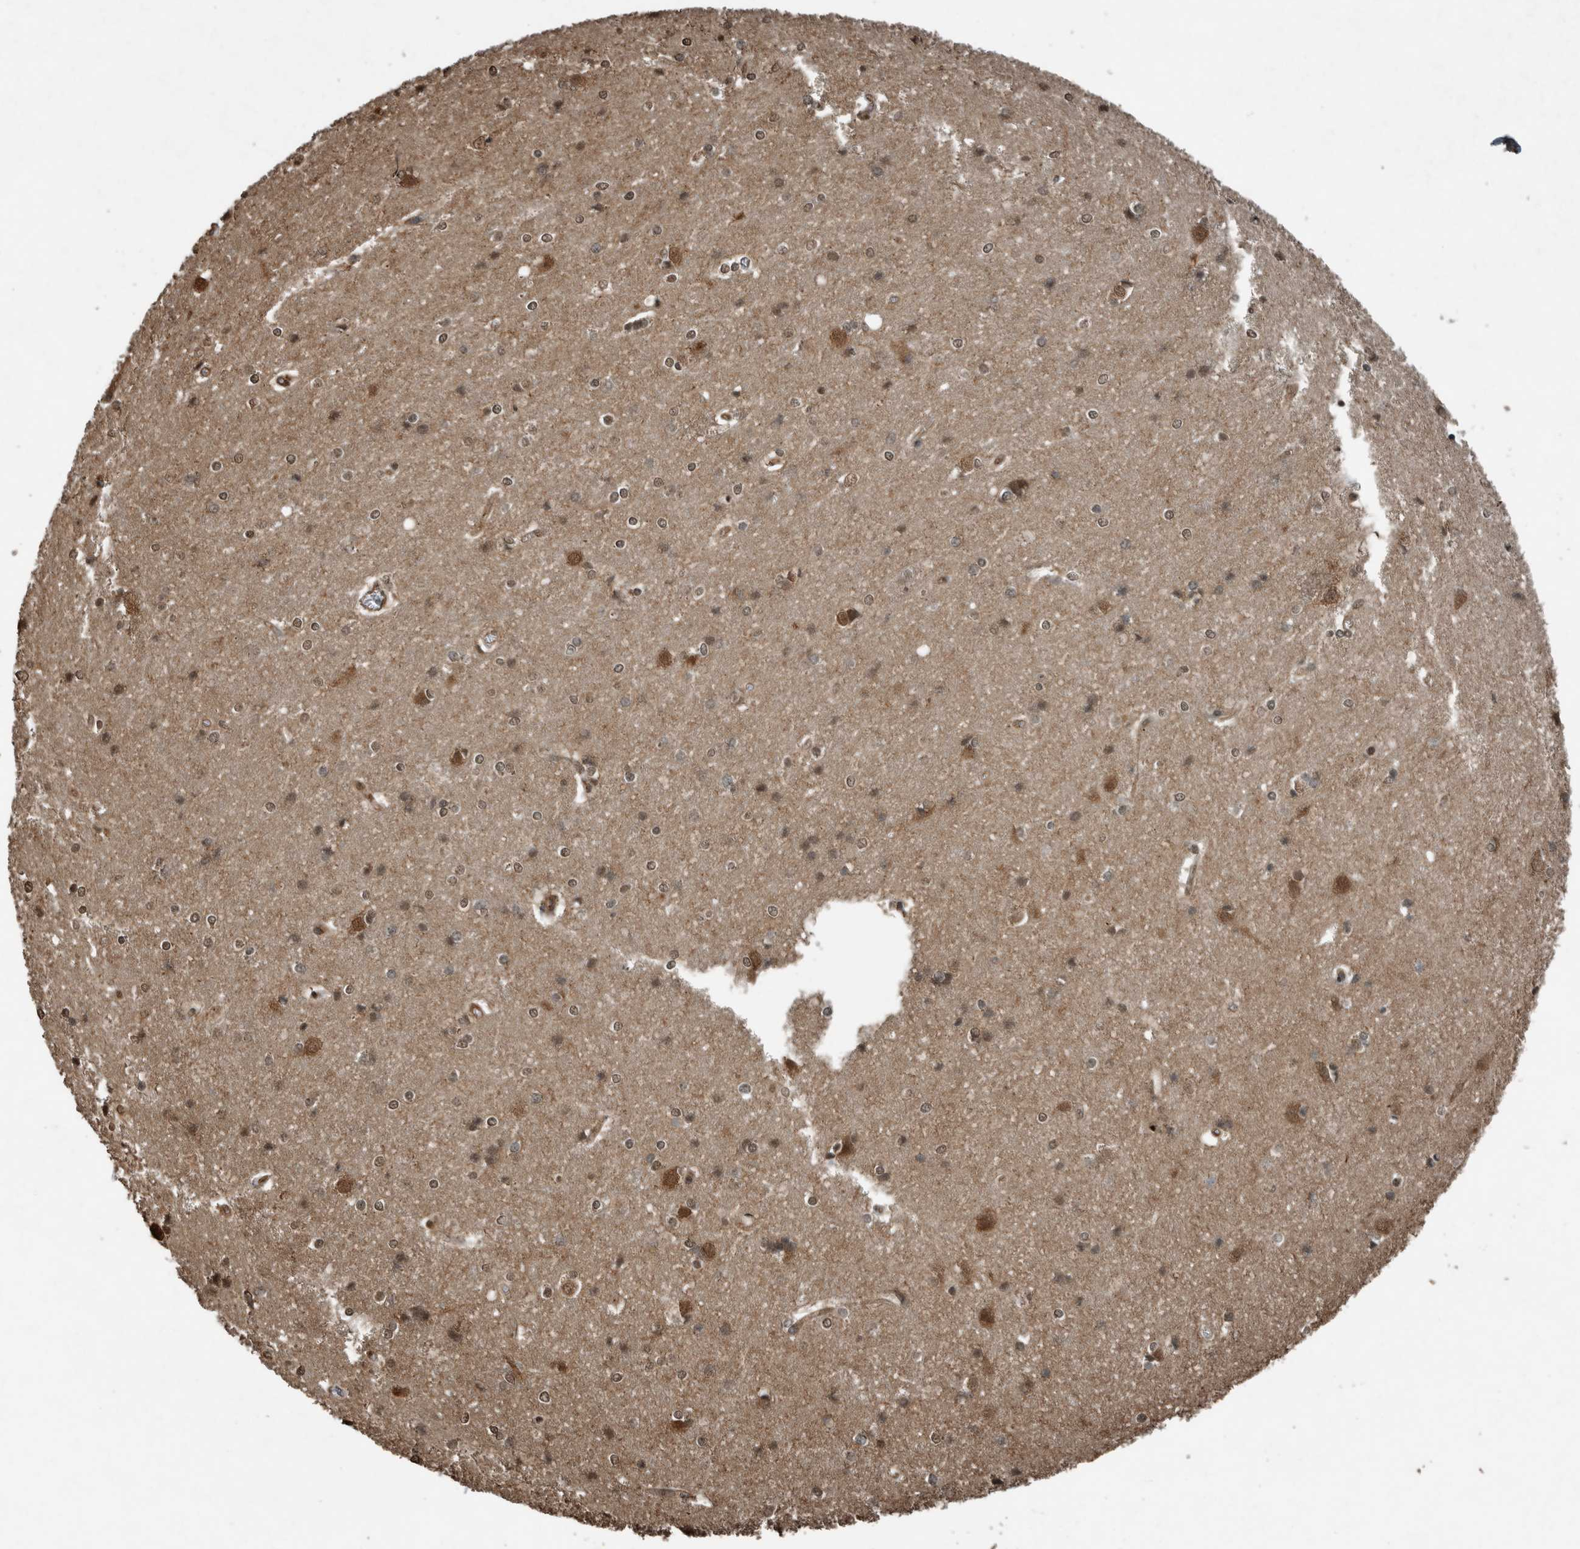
{"staining": {"intensity": "moderate", "quantity": ">75%", "location": "cytoplasmic/membranous"}, "tissue": "cerebral cortex", "cell_type": "Endothelial cells", "image_type": "normal", "snomed": [{"axis": "morphology", "description": "Normal tissue, NOS"}, {"axis": "topography", "description": "Cerebral cortex"}], "caption": "Immunohistochemistry micrograph of unremarkable cerebral cortex: cerebral cortex stained using IHC exhibits medium levels of moderate protein expression localized specifically in the cytoplasmic/membranous of endothelial cells, appearing as a cytoplasmic/membranous brown color.", "gene": "ARHGEF12", "patient": {"sex": "male", "age": 54}}